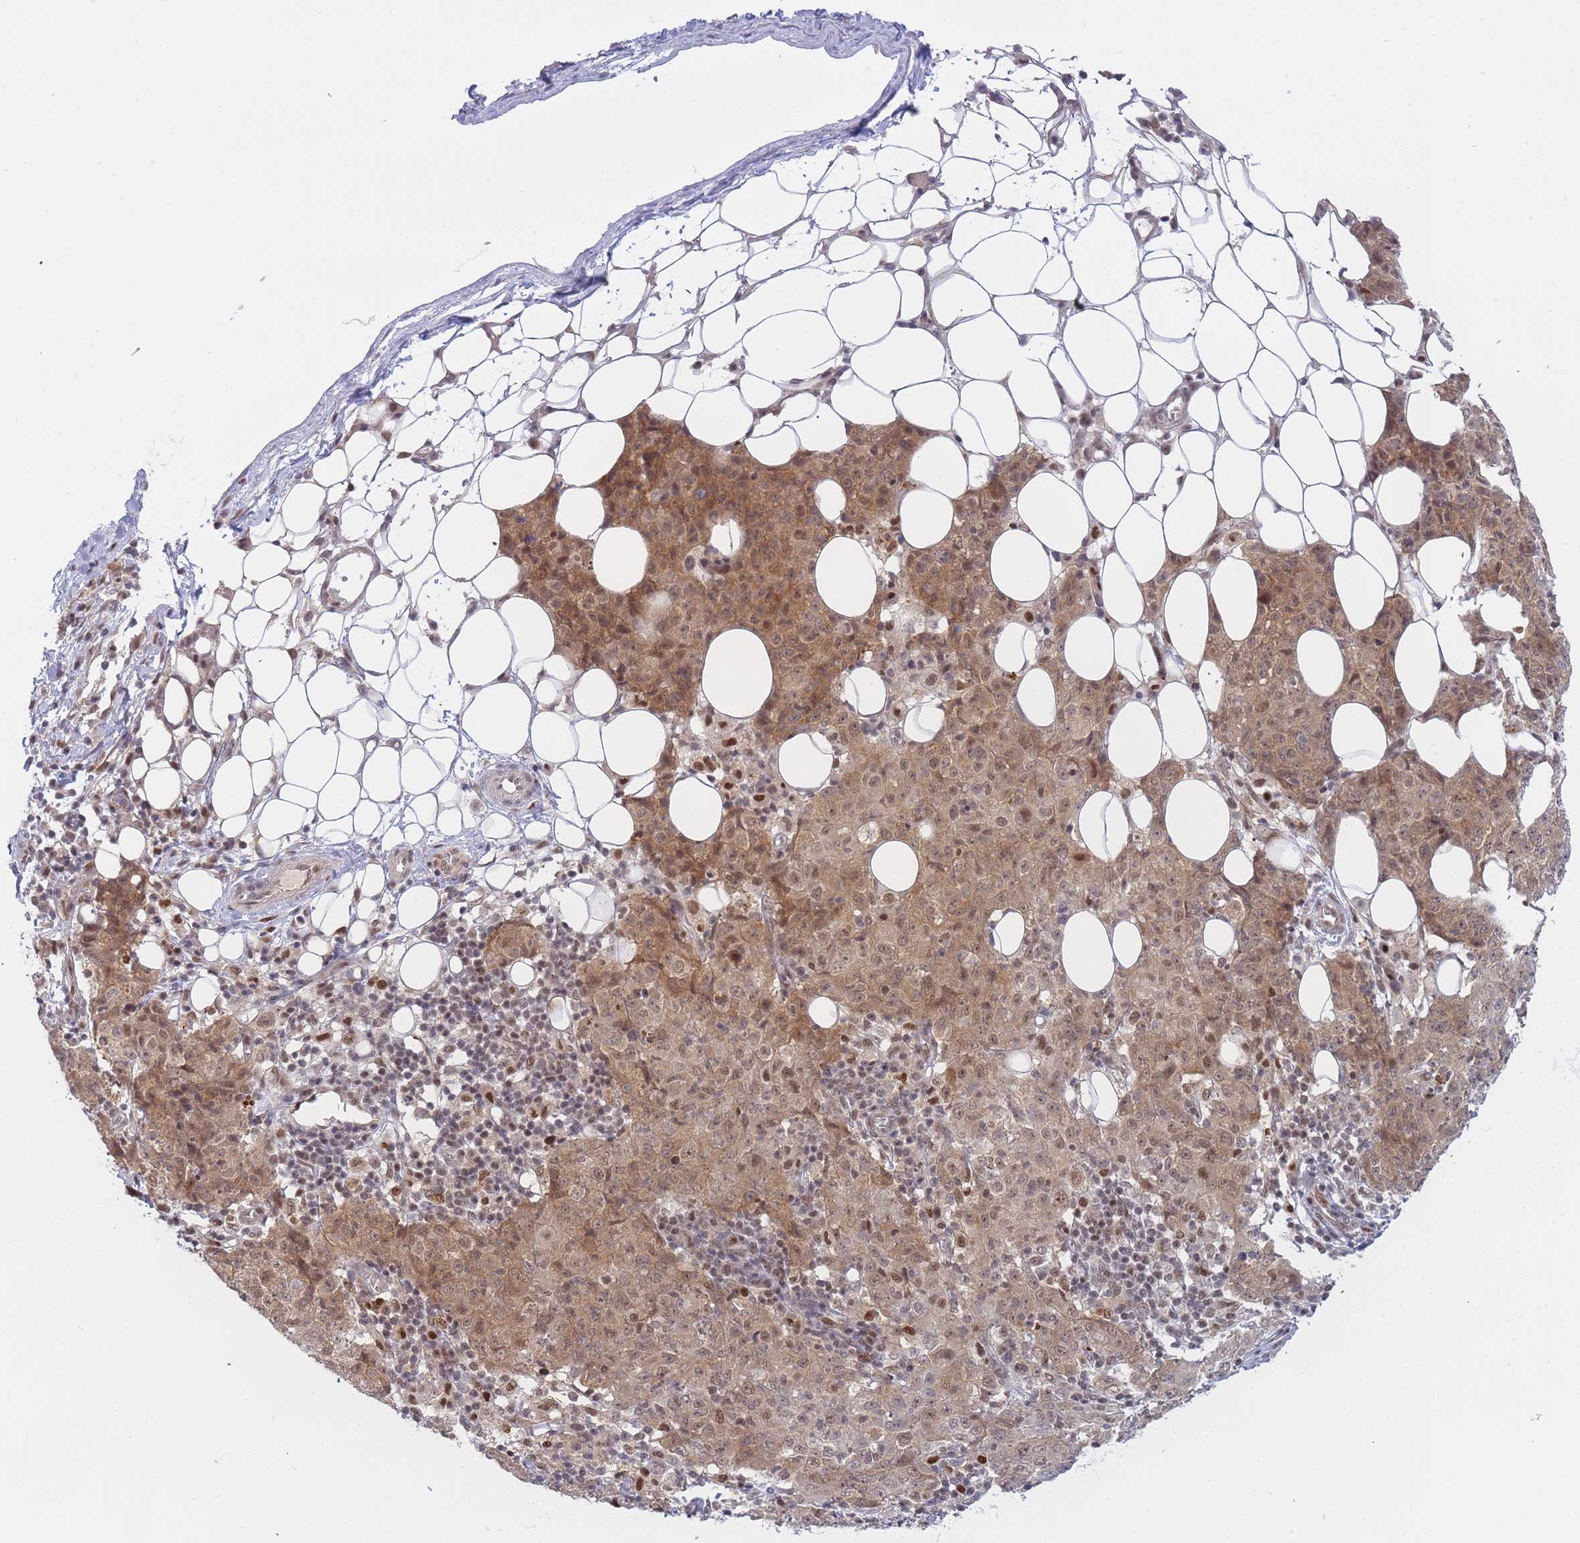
{"staining": {"intensity": "moderate", "quantity": ">75%", "location": "cytoplasmic/membranous,nuclear"}, "tissue": "ovarian cancer", "cell_type": "Tumor cells", "image_type": "cancer", "snomed": [{"axis": "morphology", "description": "Carcinoma, endometroid"}, {"axis": "topography", "description": "Ovary"}], "caption": "Approximately >75% of tumor cells in ovarian cancer (endometroid carcinoma) demonstrate moderate cytoplasmic/membranous and nuclear protein positivity as visualized by brown immunohistochemical staining.", "gene": "DEAF1", "patient": {"sex": "female", "age": 42}}